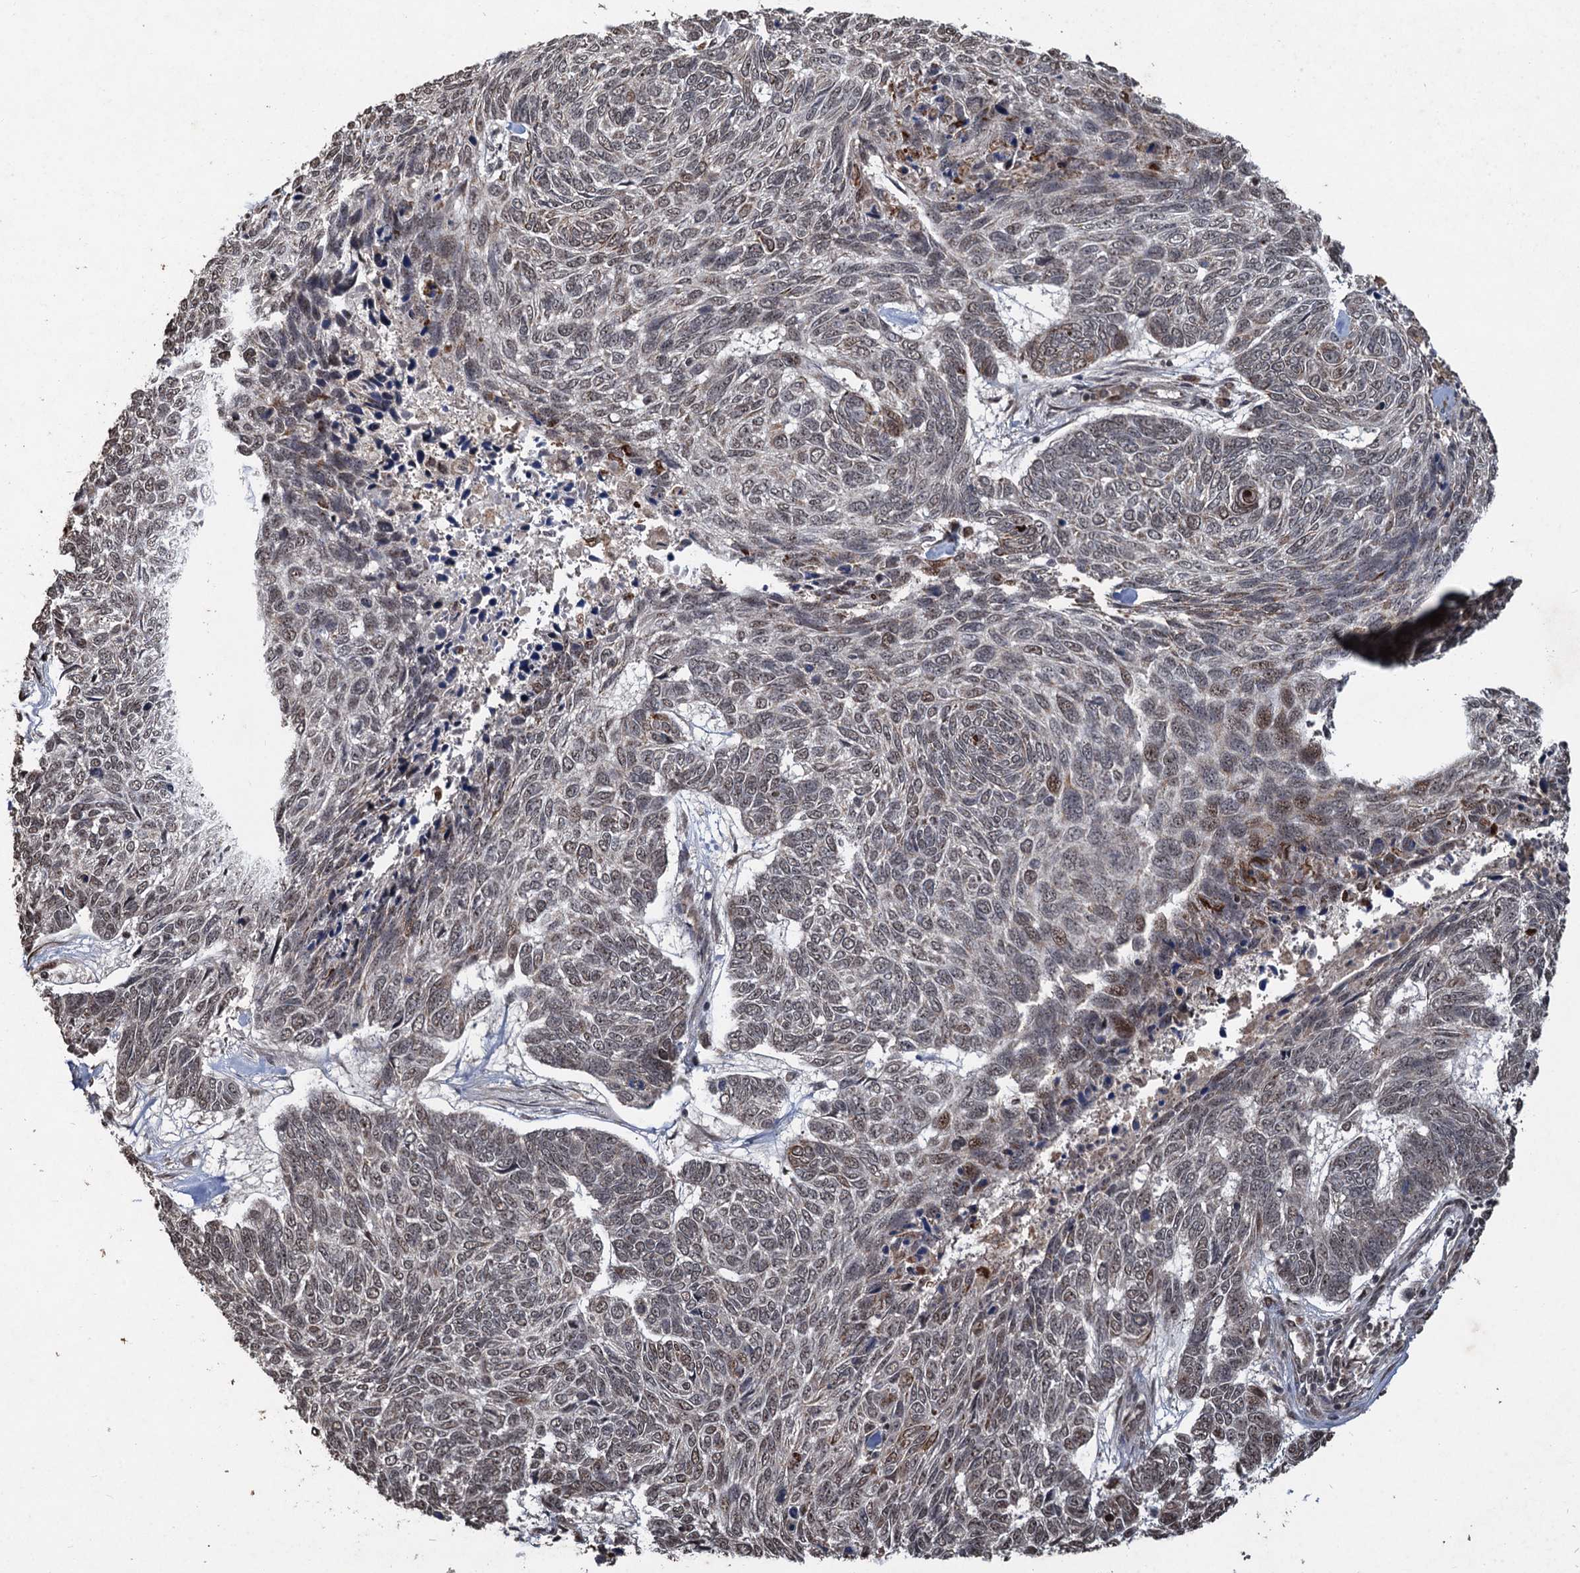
{"staining": {"intensity": "moderate", "quantity": "<25%", "location": "nuclear"}, "tissue": "skin cancer", "cell_type": "Tumor cells", "image_type": "cancer", "snomed": [{"axis": "morphology", "description": "Basal cell carcinoma"}, {"axis": "topography", "description": "Skin"}], "caption": "DAB immunohistochemical staining of human skin cancer (basal cell carcinoma) exhibits moderate nuclear protein expression in approximately <25% of tumor cells.", "gene": "REP15", "patient": {"sex": "female", "age": 65}}